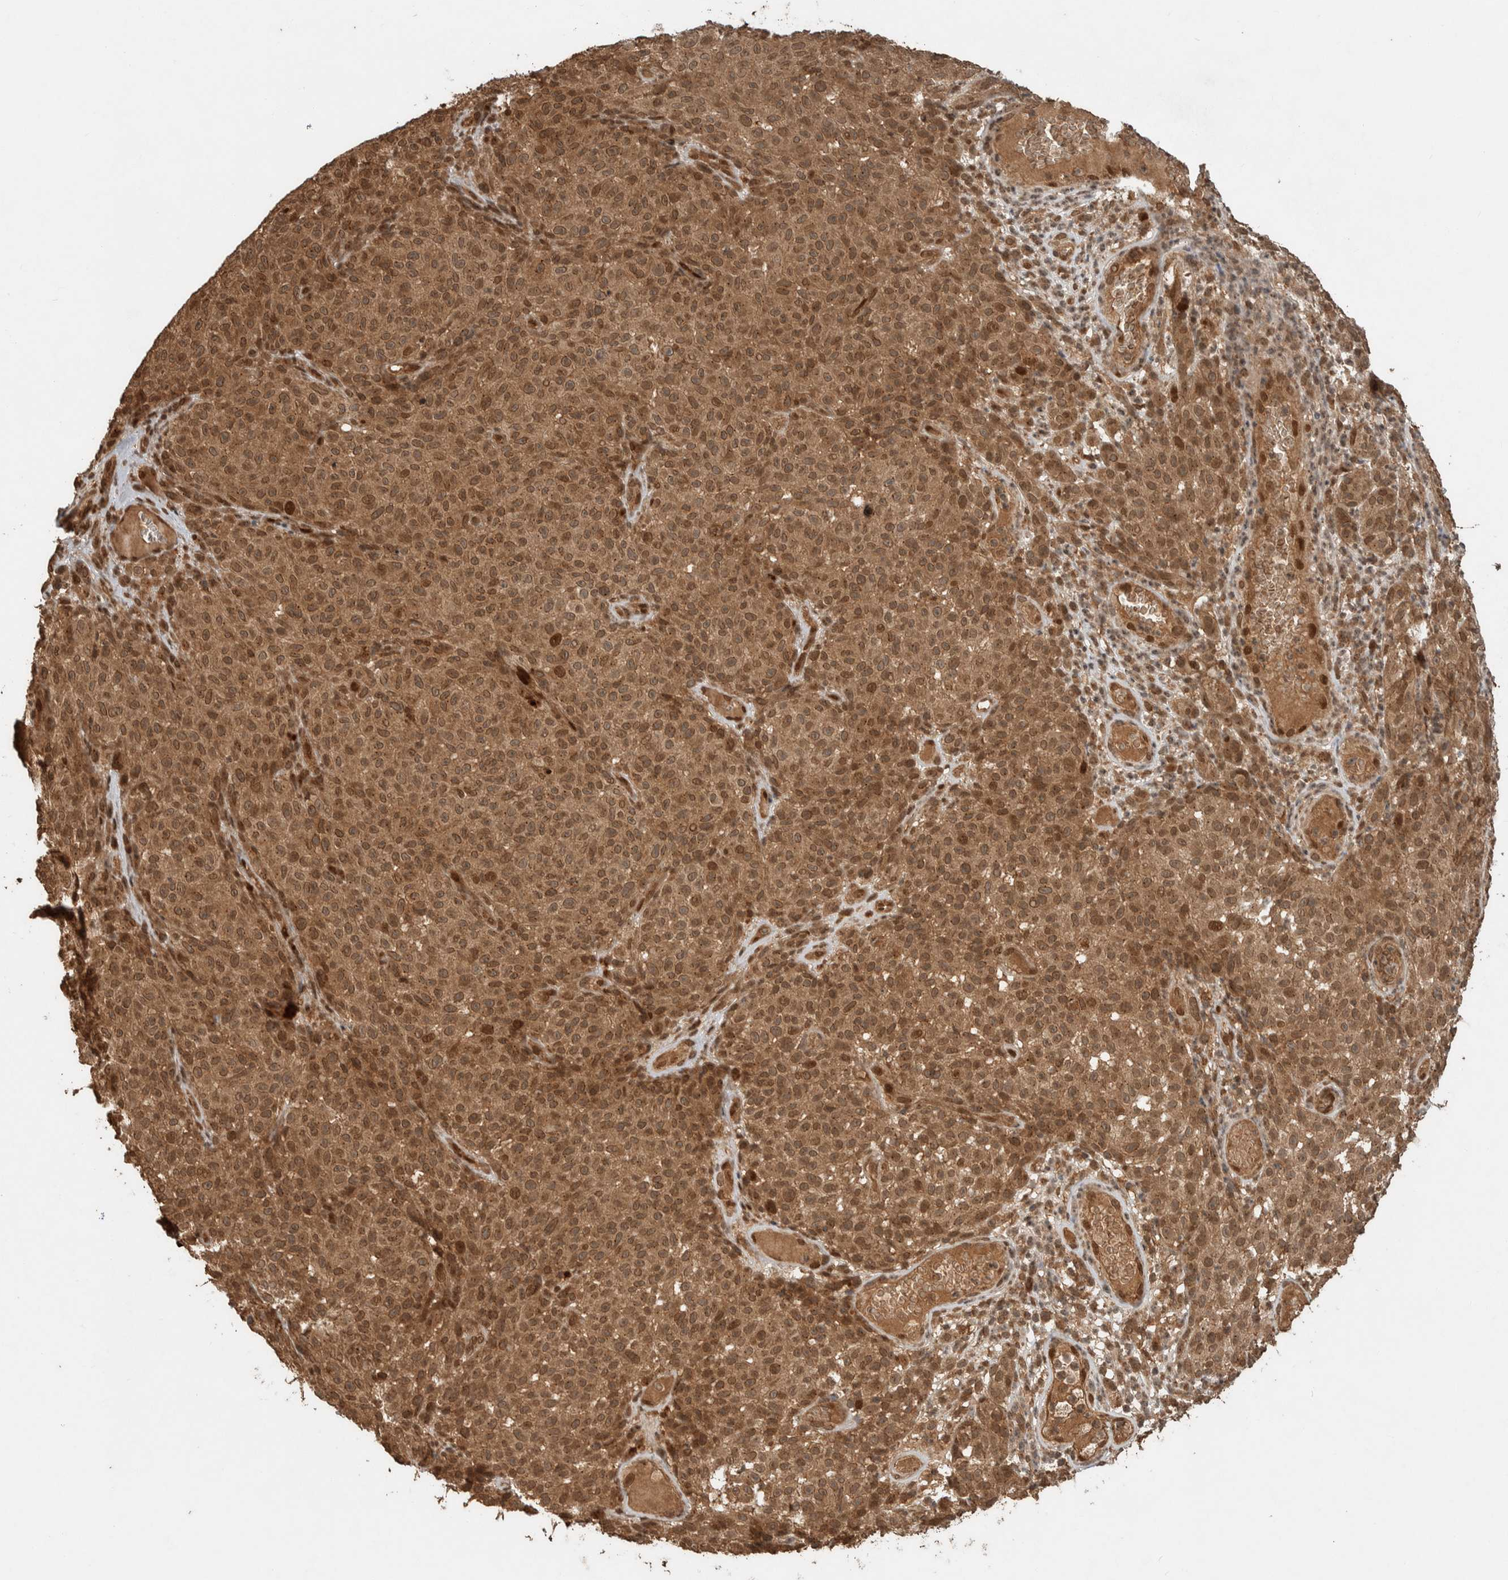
{"staining": {"intensity": "moderate", "quantity": ">75%", "location": "cytoplasmic/membranous"}, "tissue": "melanoma", "cell_type": "Tumor cells", "image_type": "cancer", "snomed": [{"axis": "morphology", "description": "Malignant melanoma, NOS"}, {"axis": "topography", "description": "Skin"}], "caption": "High-magnification brightfield microscopy of melanoma stained with DAB (brown) and counterstained with hematoxylin (blue). tumor cells exhibit moderate cytoplasmic/membranous expression is present in about>75% of cells.", "gene": "CNTROB", "patient": {"sex": "female", "age": 82}}